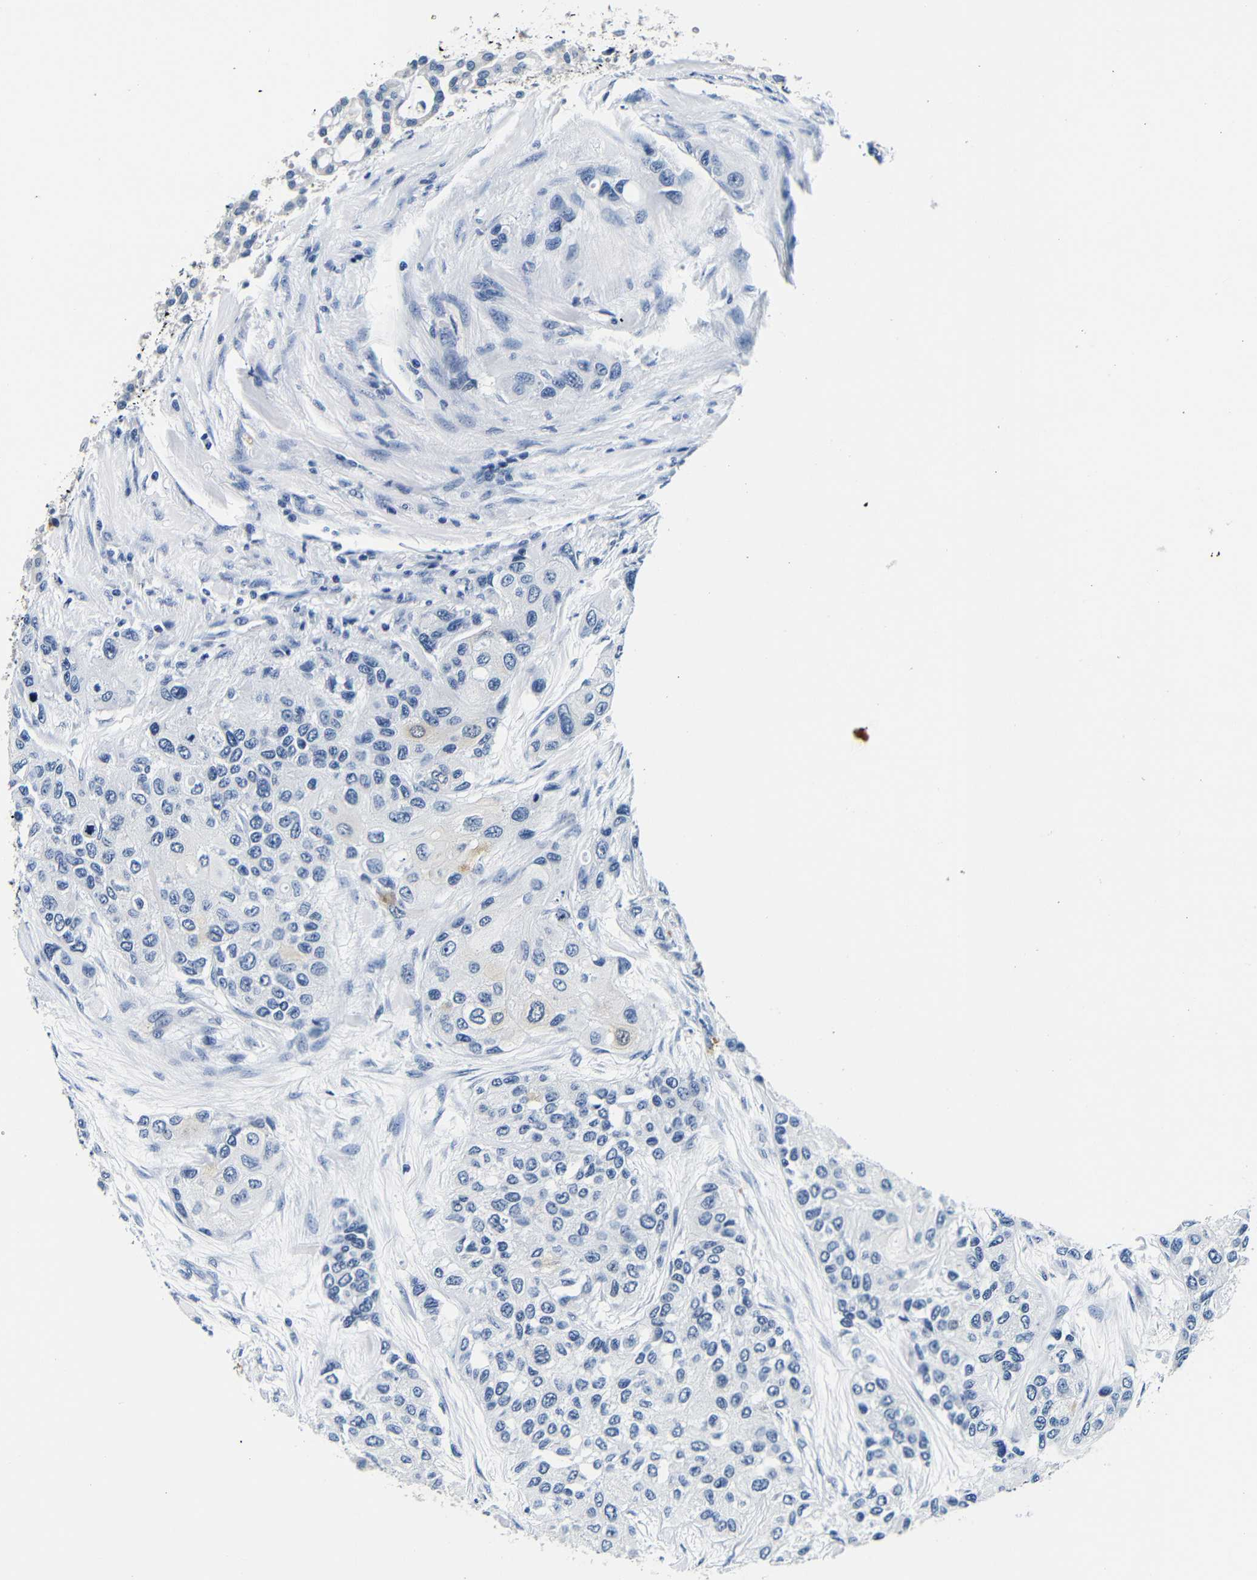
{"staining": {"intensity": "negative", "quantity": "none", "location": "none"}, "tissue": "urothelial cancer", "cell_type": "Tumor cells", "image_type": "cancer", "snomed": [{"axis": "morphology", "description": "Urothelial carcinoma, High grade"}, {"axis": "topography", "description": "Urinary bladder"}], "caption": "Immunohistochemistry (IHC) image of neoplastic tissue: human high-grade urothelial carcinoma stained with DAB (3,3'-diaminobenzidine) demonstrates no significant protein expression in tumor cells. (Immunohistochemistry (IHC), brightfield microscopy, high magnification).", "gene": "GP1BA", "patient": {"sex": "female", "age": 56}}